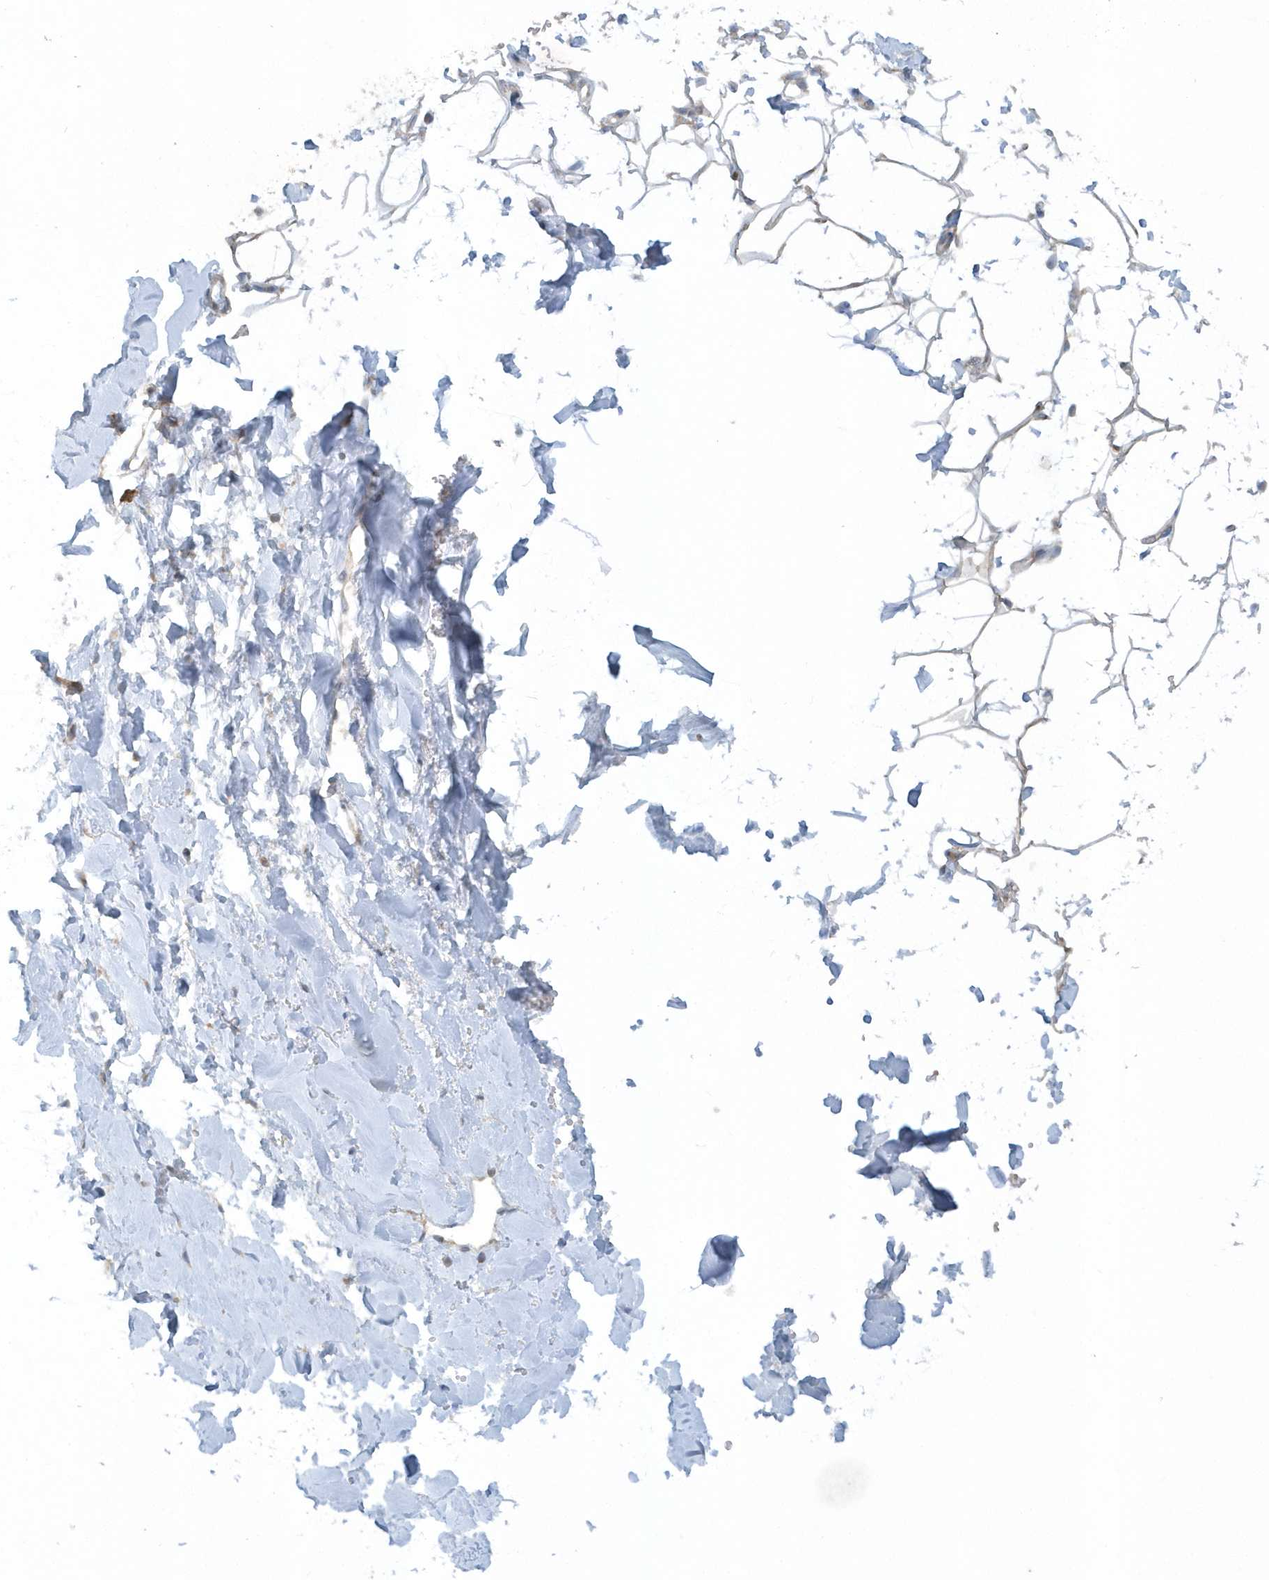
{"staining": {"intensity": "weak", "quantity": "25%-75%", "location": "cytoplasmic/membranous"}, "tissue": "adipose tissue", "cell_type": "Adipocytes", "image_type": "normal", "snomed": [{"axis": "morphology", "description": "Normal tissue, NOS"}, {"axis": "topography", "description": "Breast"}], "caption": "Protein staining of normal adipose tissue demonstrates weak cytoplasmic/membranous expression in approximately 25%-75% of adipocytes.", "gene": "CNOT10", "patient": {"sex": "female", "age": 26}}